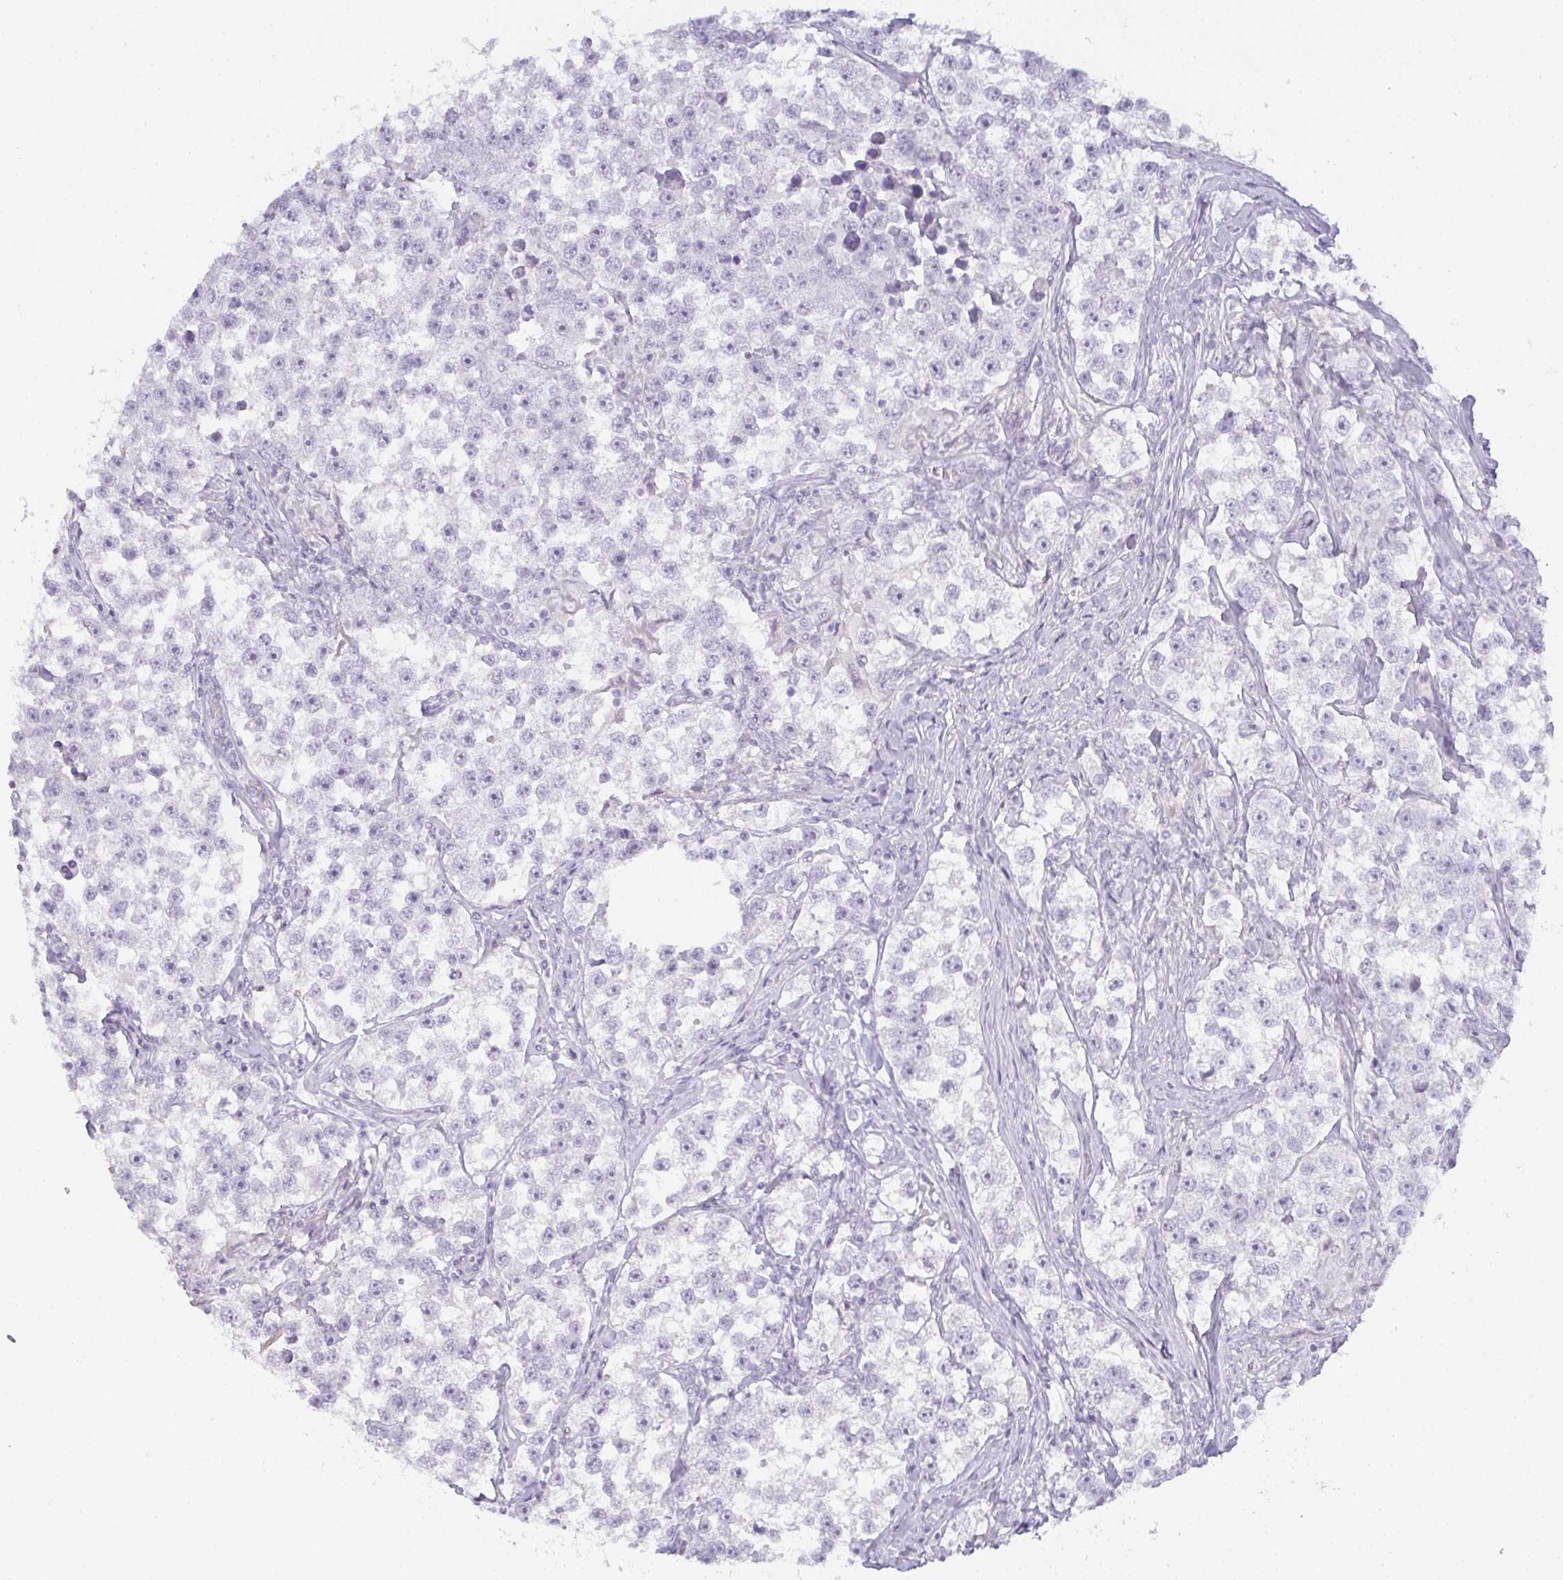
{"staining": {"intensity": "negative", "quantity": "none", "location": "none"}, "tissue": "testis cancer", "cell_type": "Tumor cells", "image_type": "cancer", "snomed": [{"axis": "morphology", "description": "Seminoma, NOS"}, {"axis": "topography", "description": "Testis"}], "caption": "DAB (3,3'-diaminobenzidine) immunohistochemical staining of testis cancer reveals no significant positivity in tumor cells.", "gene": "SIRPB2", "patient": {"sex": "male", "age": 46}}